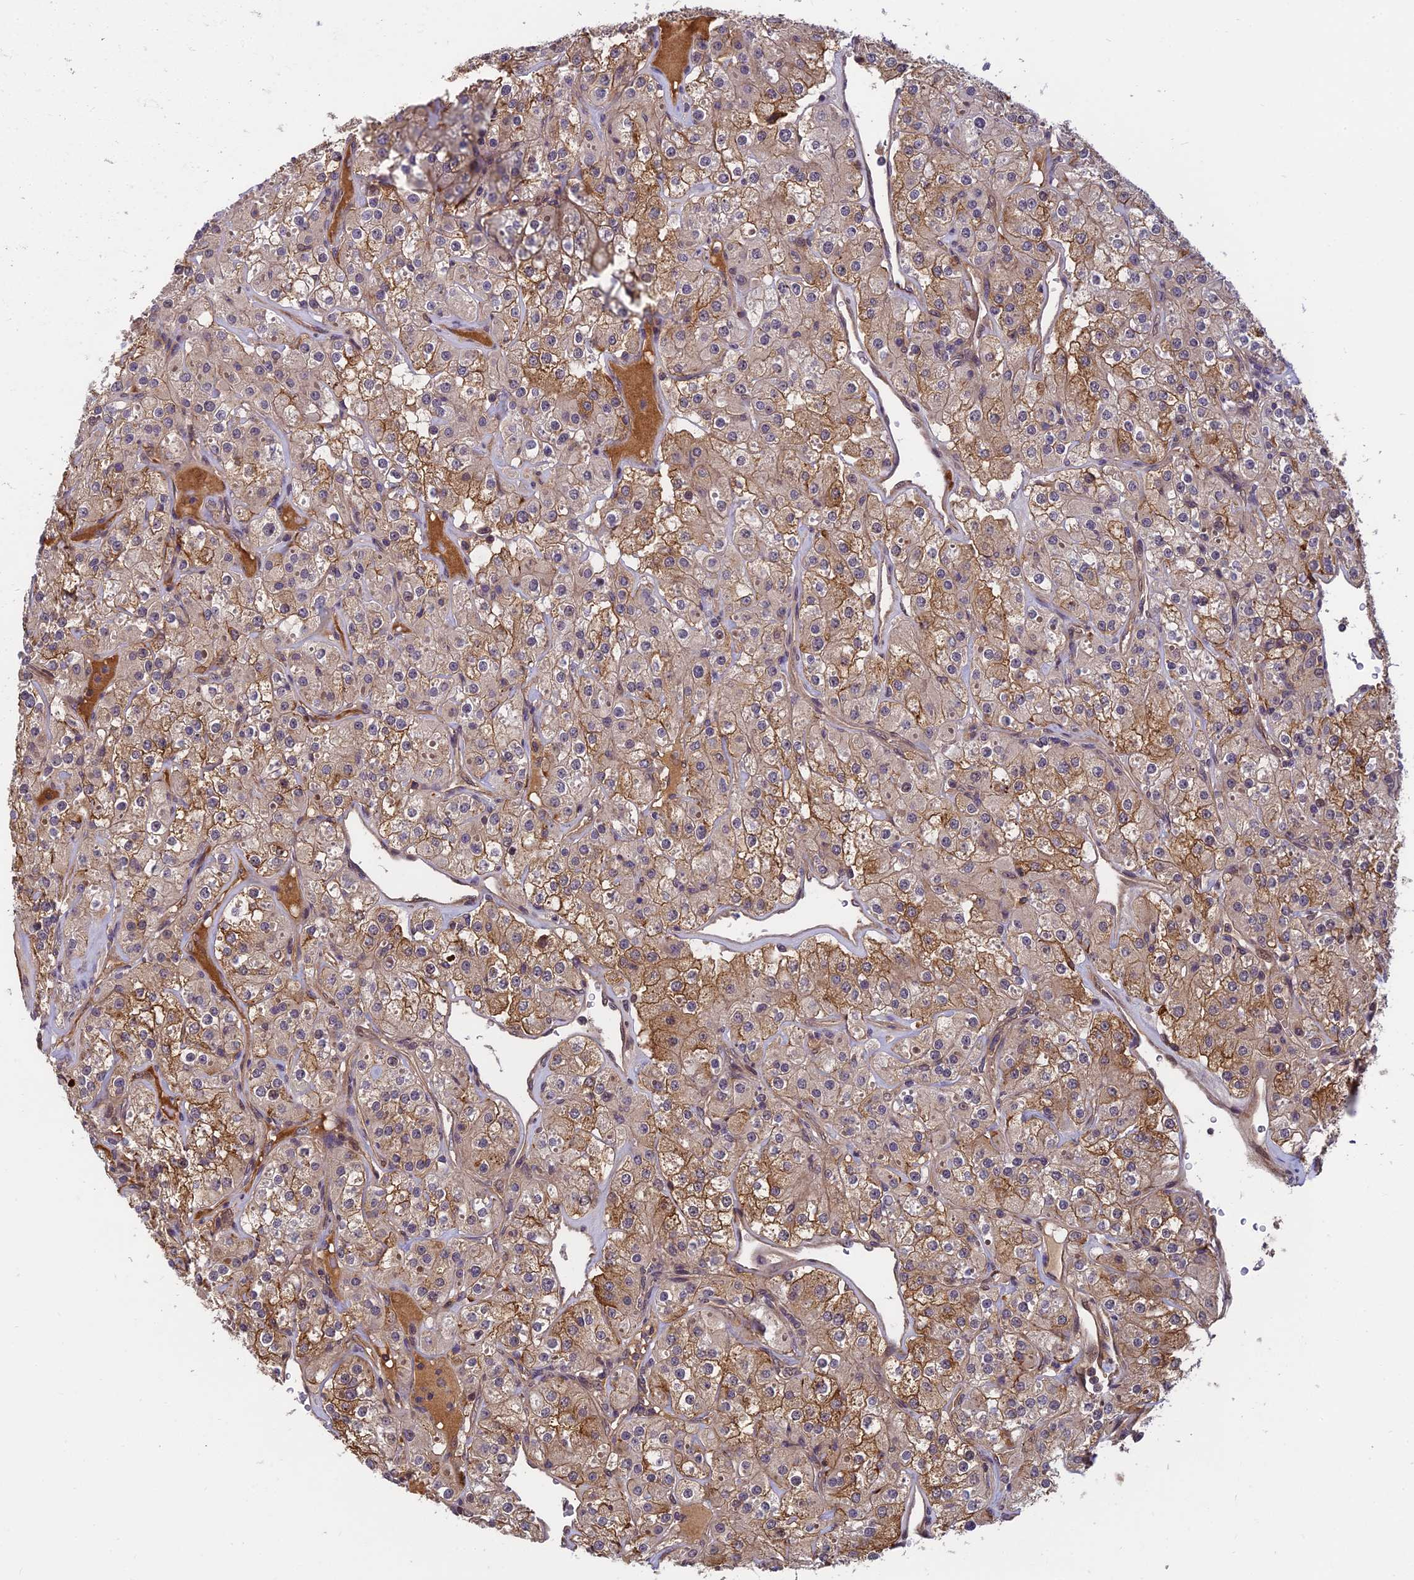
{"staining": {"intensity": "moderate", "quantity": ">75%", "location": "cytoplasmic/membranous"}, "tissue": "renal cancer", "cell_type": "Tumor cells", "image_type": "cancer", "snomed": [{"axis": "morphology", "description": "Adenocarcinoma, NOS"}, {"axis": "topography", "description": "Kidney"}], "caption": "A brown stain shows moderate cytoplasmic/membranous expression of a protein in adenocarcinoma (renal) tumor cells.", "gene": "PIKFYVE", "patient": {"sex": "male", "age": 77}}